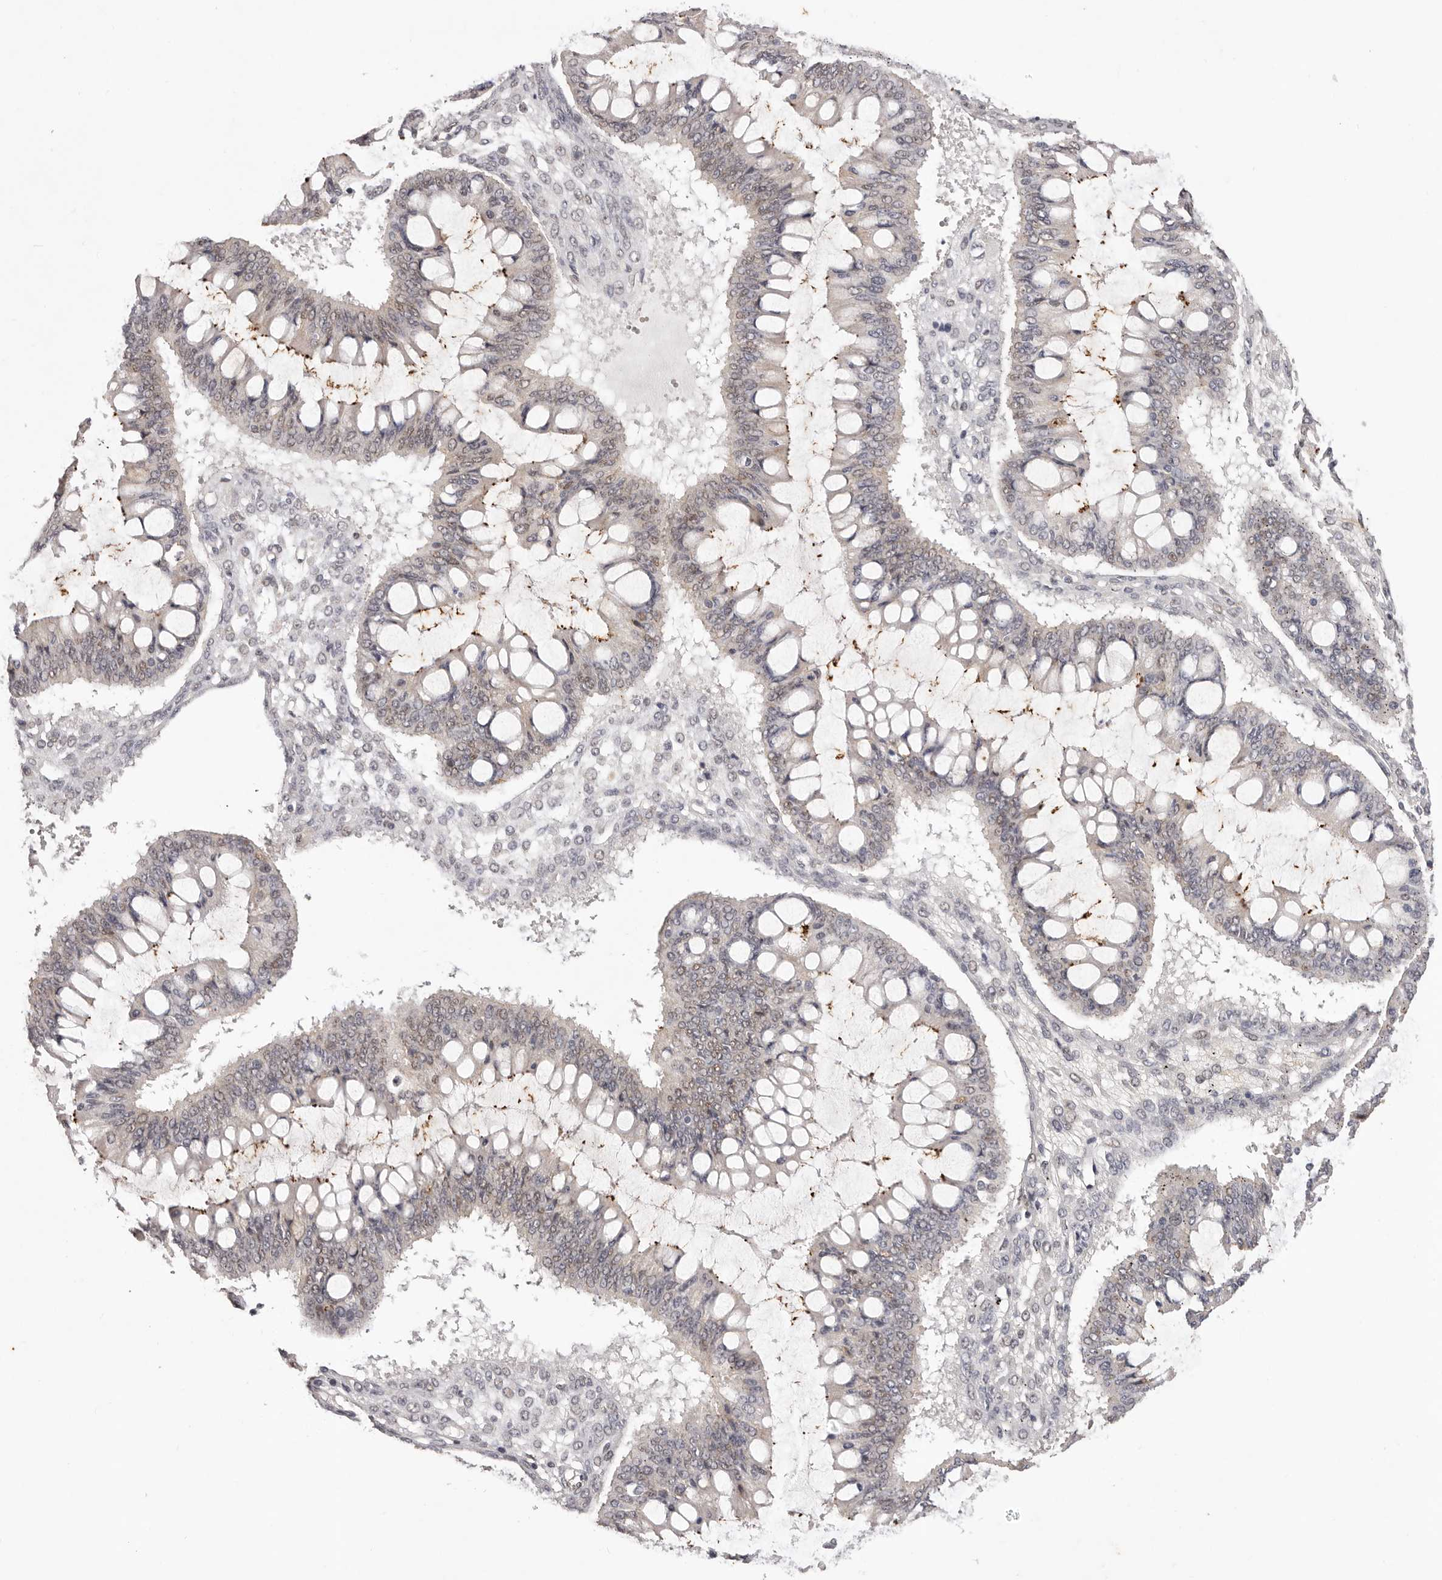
{"staining": {"intensity": "weak", "quantity": "25%-75%", "location": "nuclear"}, "tissue": "ovarian cancer", "cell_type": "Tumor cells", "image_type": "cancer", "snomed": [{"axis": "morphology", "description": "Cystadenocarcinoma, mucinous, NOS"}, {"axis": "topography", "description": "Ovary"}], "caption": "This histopathology image displays immunohistochemistry (IHC) staining of ovarian mucinous cystadenocarcinoma, with low weak nuclear positivity in about 25%-75% of tumor cells.", "gene": "RPS6KA5", "patient": {"sex": "female", "age": 73}}